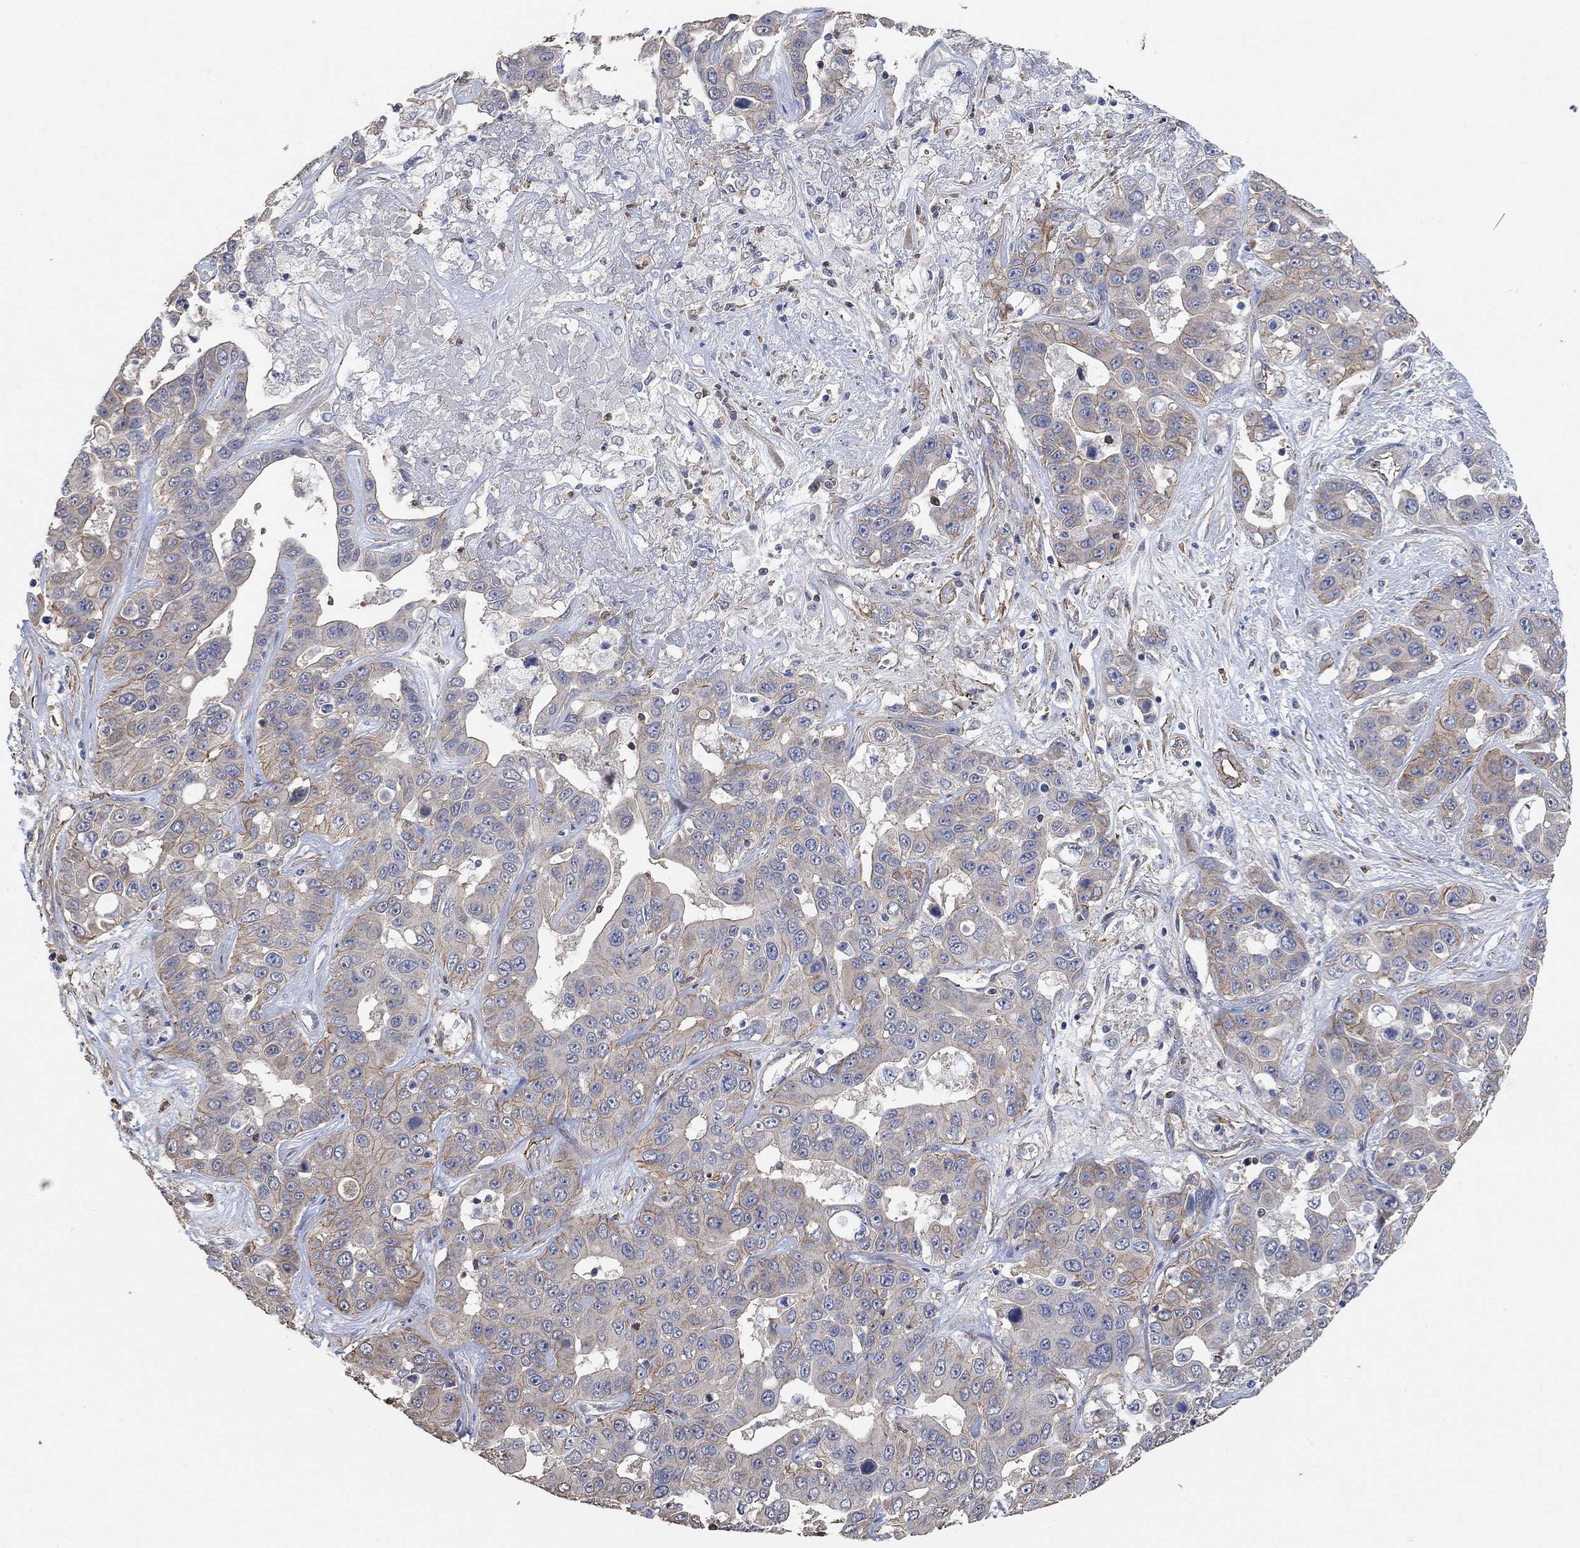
{"staining": {"intensity": "moderate", "quantity": "<25%", "location": "cytoplasmic/membranous"}, "tissue": "liver cancer", "cell_type": "Tumor cells", "image_type": "cancer", "snomed": [{"axis": "morphology", "description": "Cholangiocarcinoma"}, {"axis": "topography", "description": "Liver"}], "caption": "Protein expression analysis of human liver cancer reveals moderate cytoplasmic/membranous expression in about <25% of tumor cells. (DAB (3,3'-diaminobenzidine) IHC, brown staining for protein, blue staining for nuclei).", "gene": "SYT16", "patient": {"sex": "female", "age": 52}}